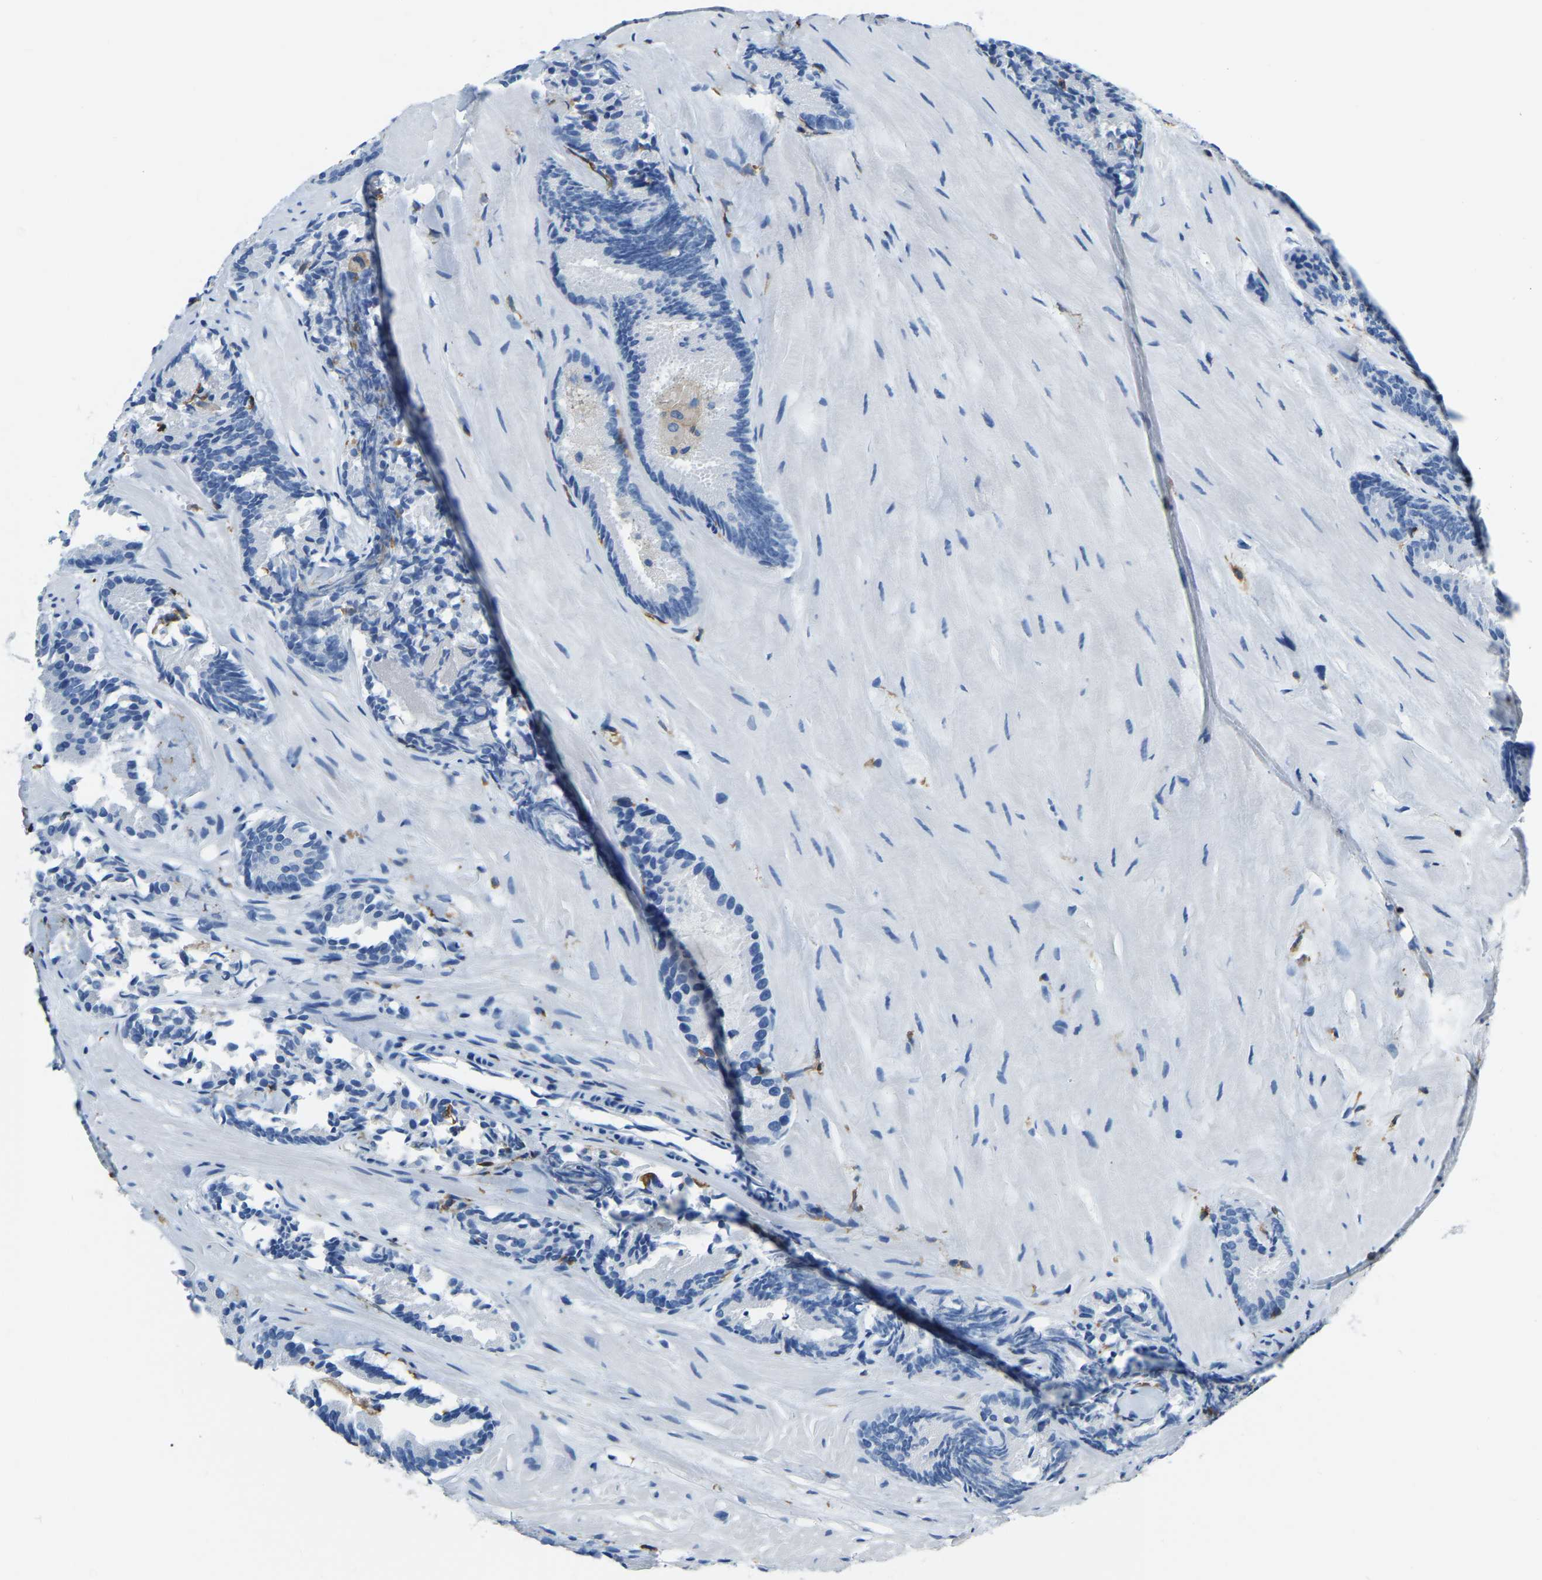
{"staining": {"intensity": "negative", "quantity": "none", "location": "none"}, "tissue": "prostate cancer", "cell_type": "Tumor cells", "image_type": "cancer", "snomed": [{"axis": "morphology", "description": "Adenocarcinoma, Low grade"}, {"axis": "topography", "description": "Prostate"}], "caption": "Immunohistochemistry of prostate cancer (adenocarcinoma (low-grade)) exhibits no staining in tumor cells.", "gene": "ARHGAP45", "patient": {"sex": "male", "age": 51}}